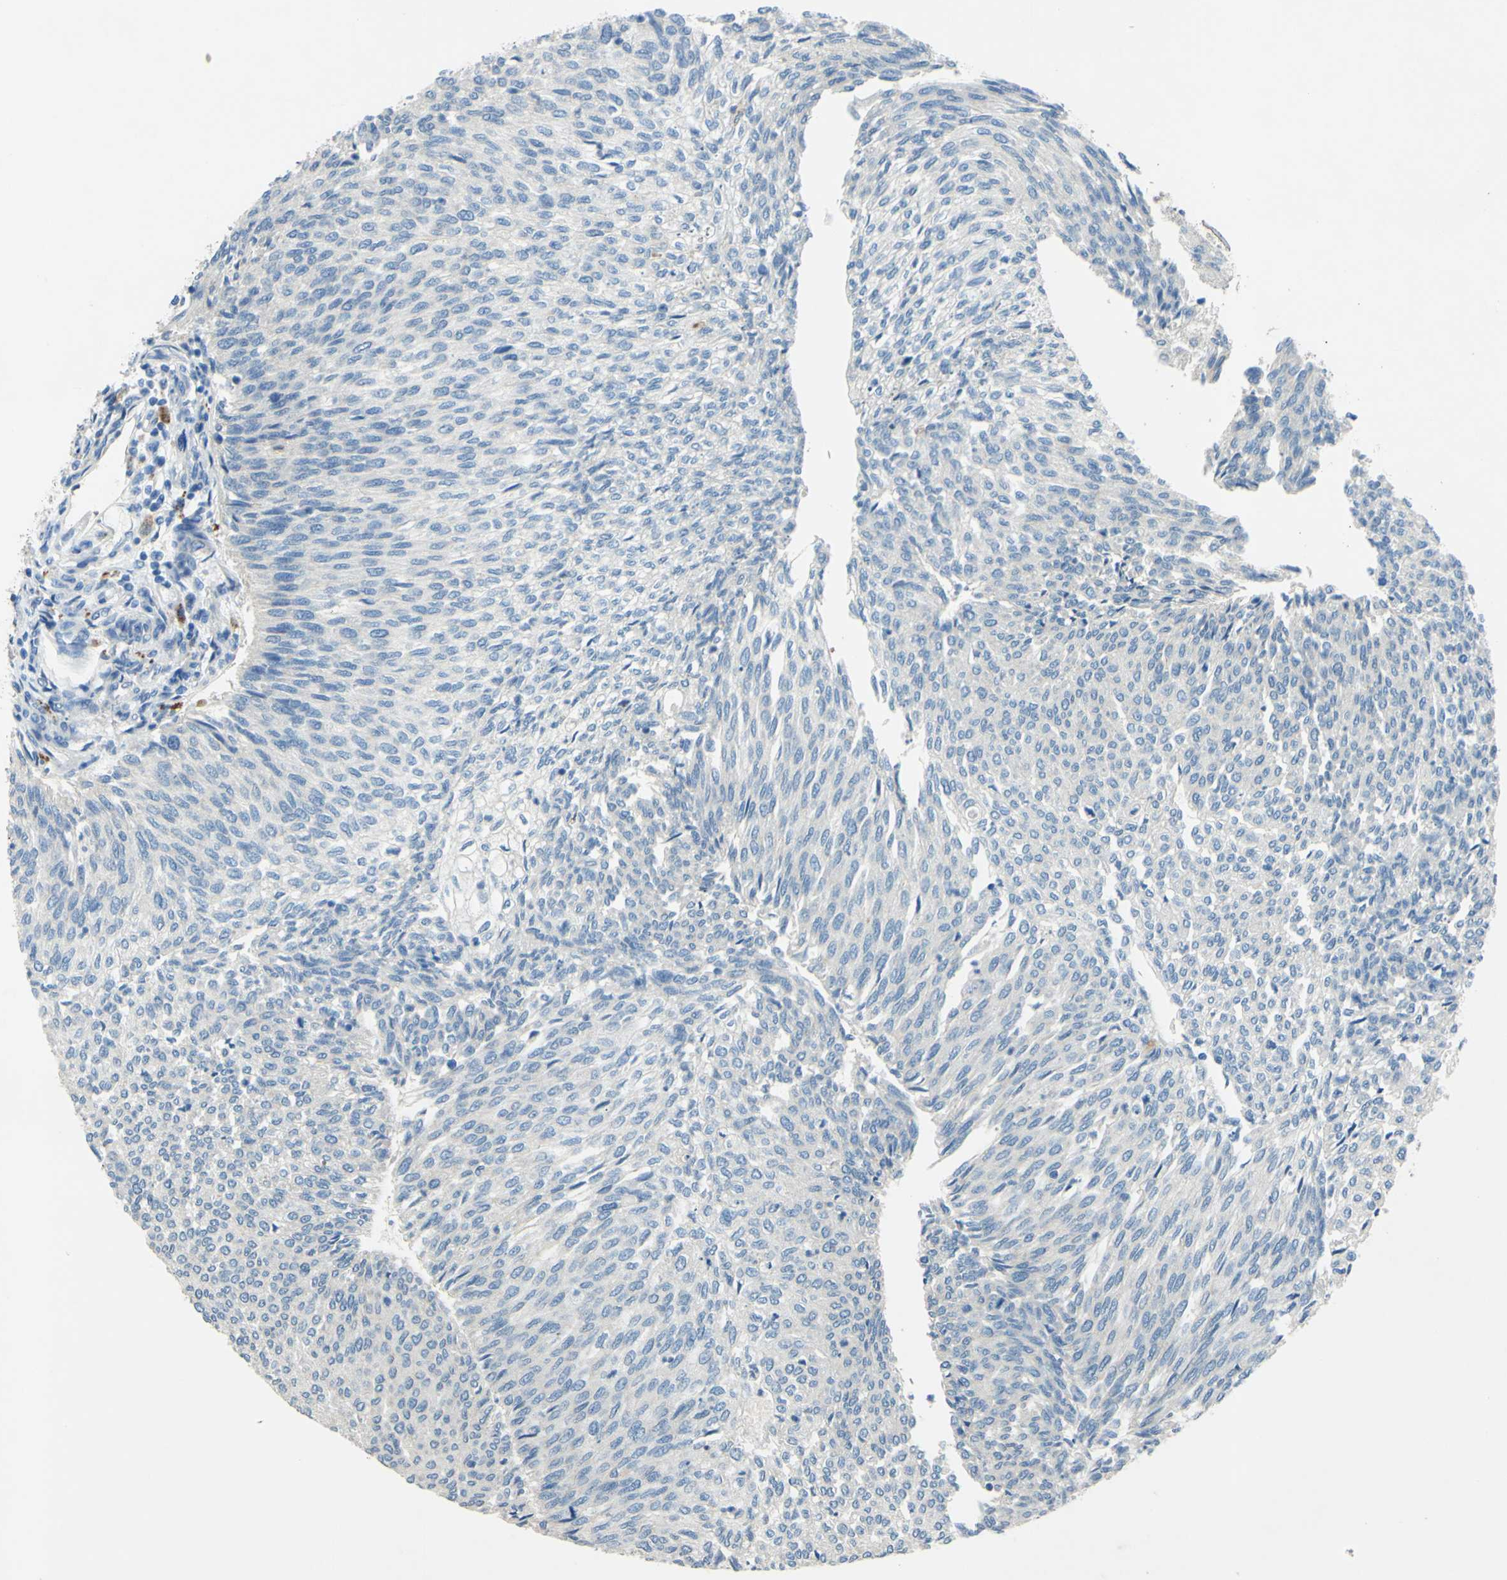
{"staining": {"intensity": "negative", "quantity": "none", "location": "none"}, "tissue": "urothelial cancer", "cell_type": "Tumor cells", "image_type": "cancer", "snomed": [{"axis": "morphology", "description": "Urothelial carcinoma, Low grade"}, {"axis": "topography", "description": "Urinary bladder"}], "caption": "There is no significant expression in tumor cells of urothelial cancer.", "gene": "CDH10", "patient": {"sex": "female", "age": 79}}